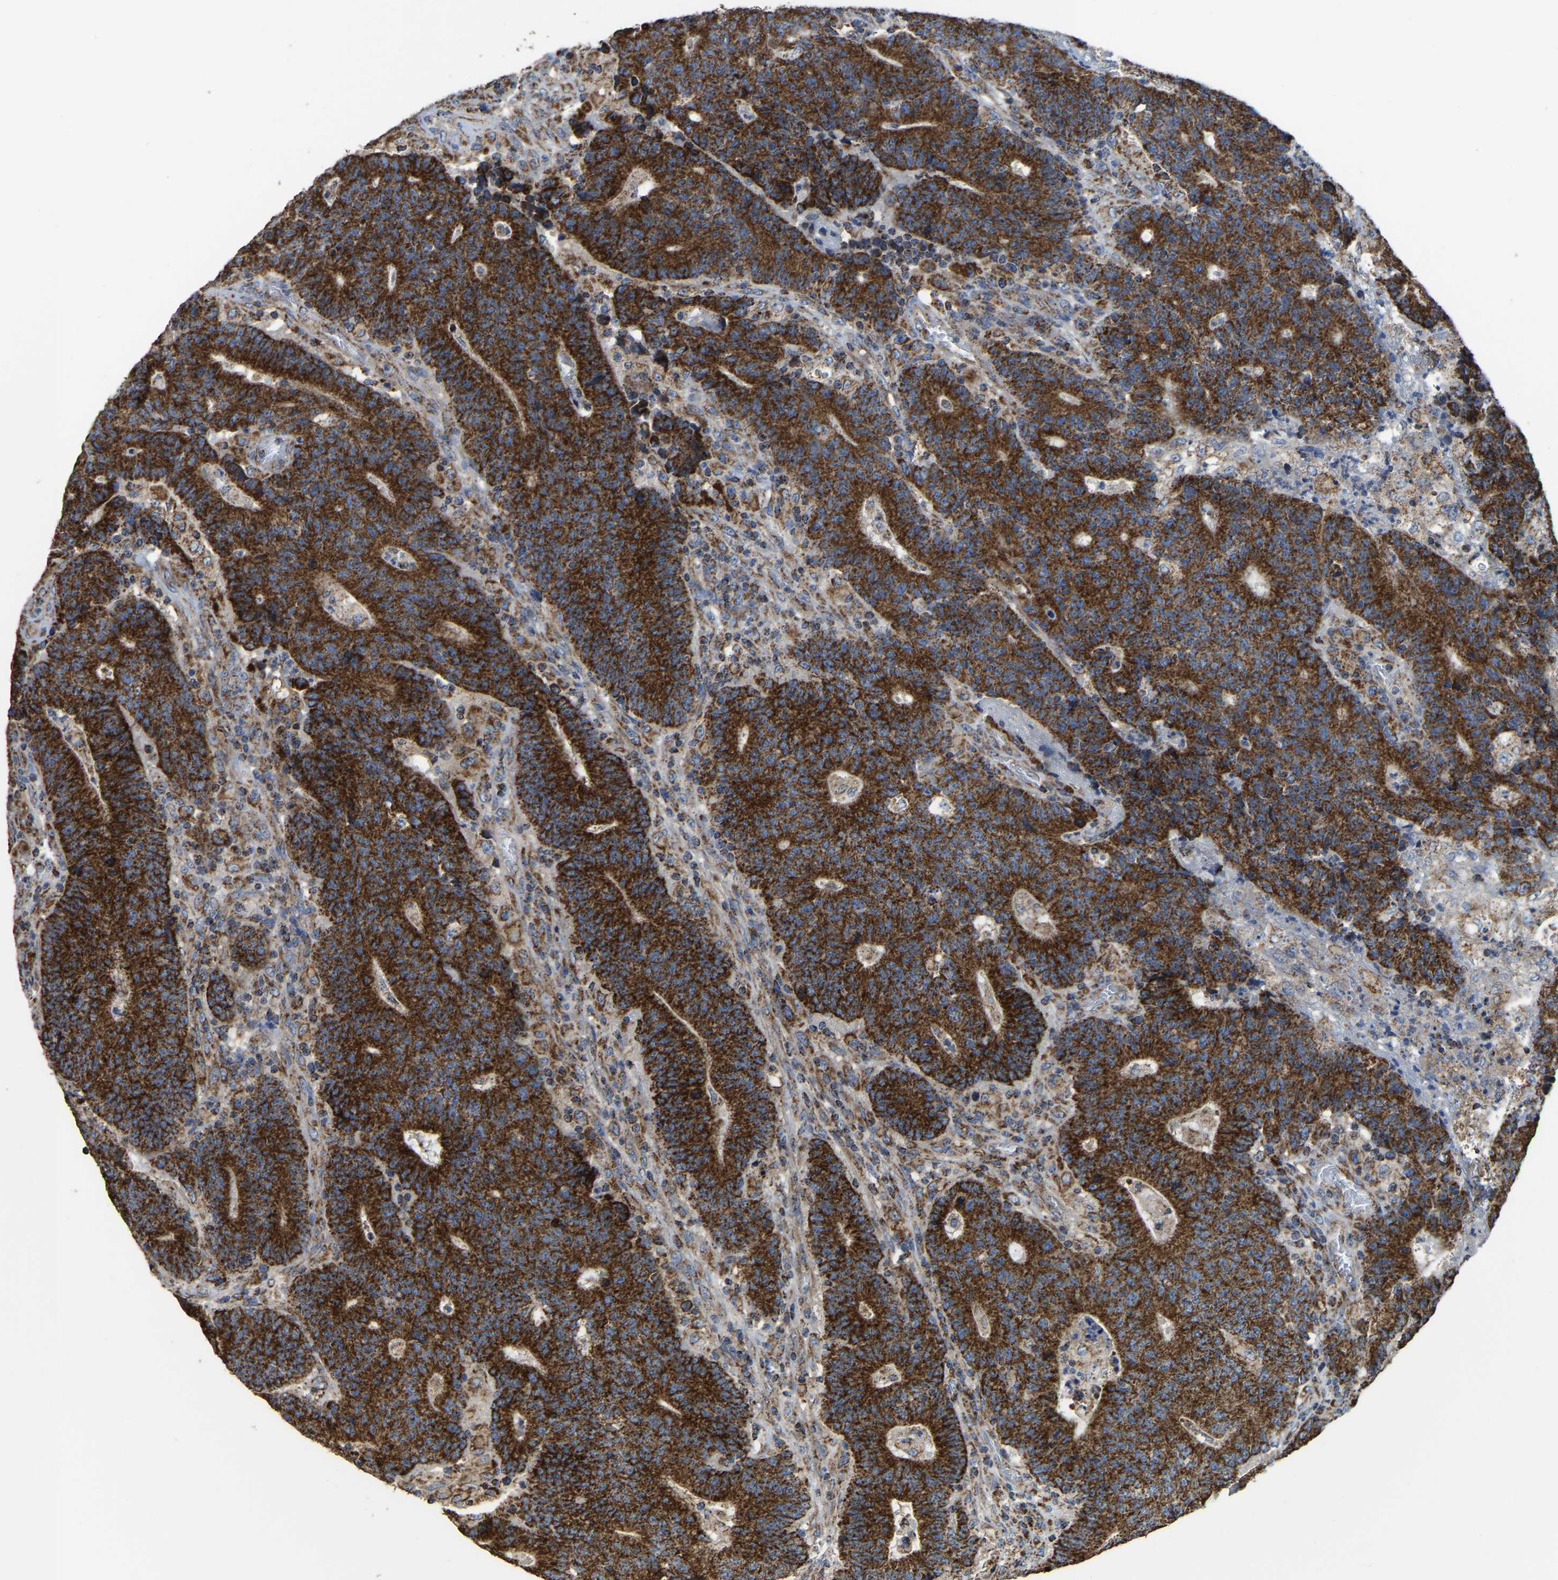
{"staining": {"intensity": "strong", "quantity": ">75%", "location": "cytoplasmic/membranous"}, "tissue": "colorectal cancer", "cell_type": "Tumor cells", "image_type": "cancer", "snomed": [{"axis": "morphology", "description": "Normal tissue, NOS"}, {"axis": "morphology", "description": "Adenocarcinoma, NOS"}, {"axis": "topography", "description": "Colon"}], "caption": "The immunohistochemical stain shows strong cytoplasmic/membranous positivity in tumor cells of colorectal adenocarcinoma tissue.", "gene": "ETFA", "patient": {"sex": "female", "age": 75}}